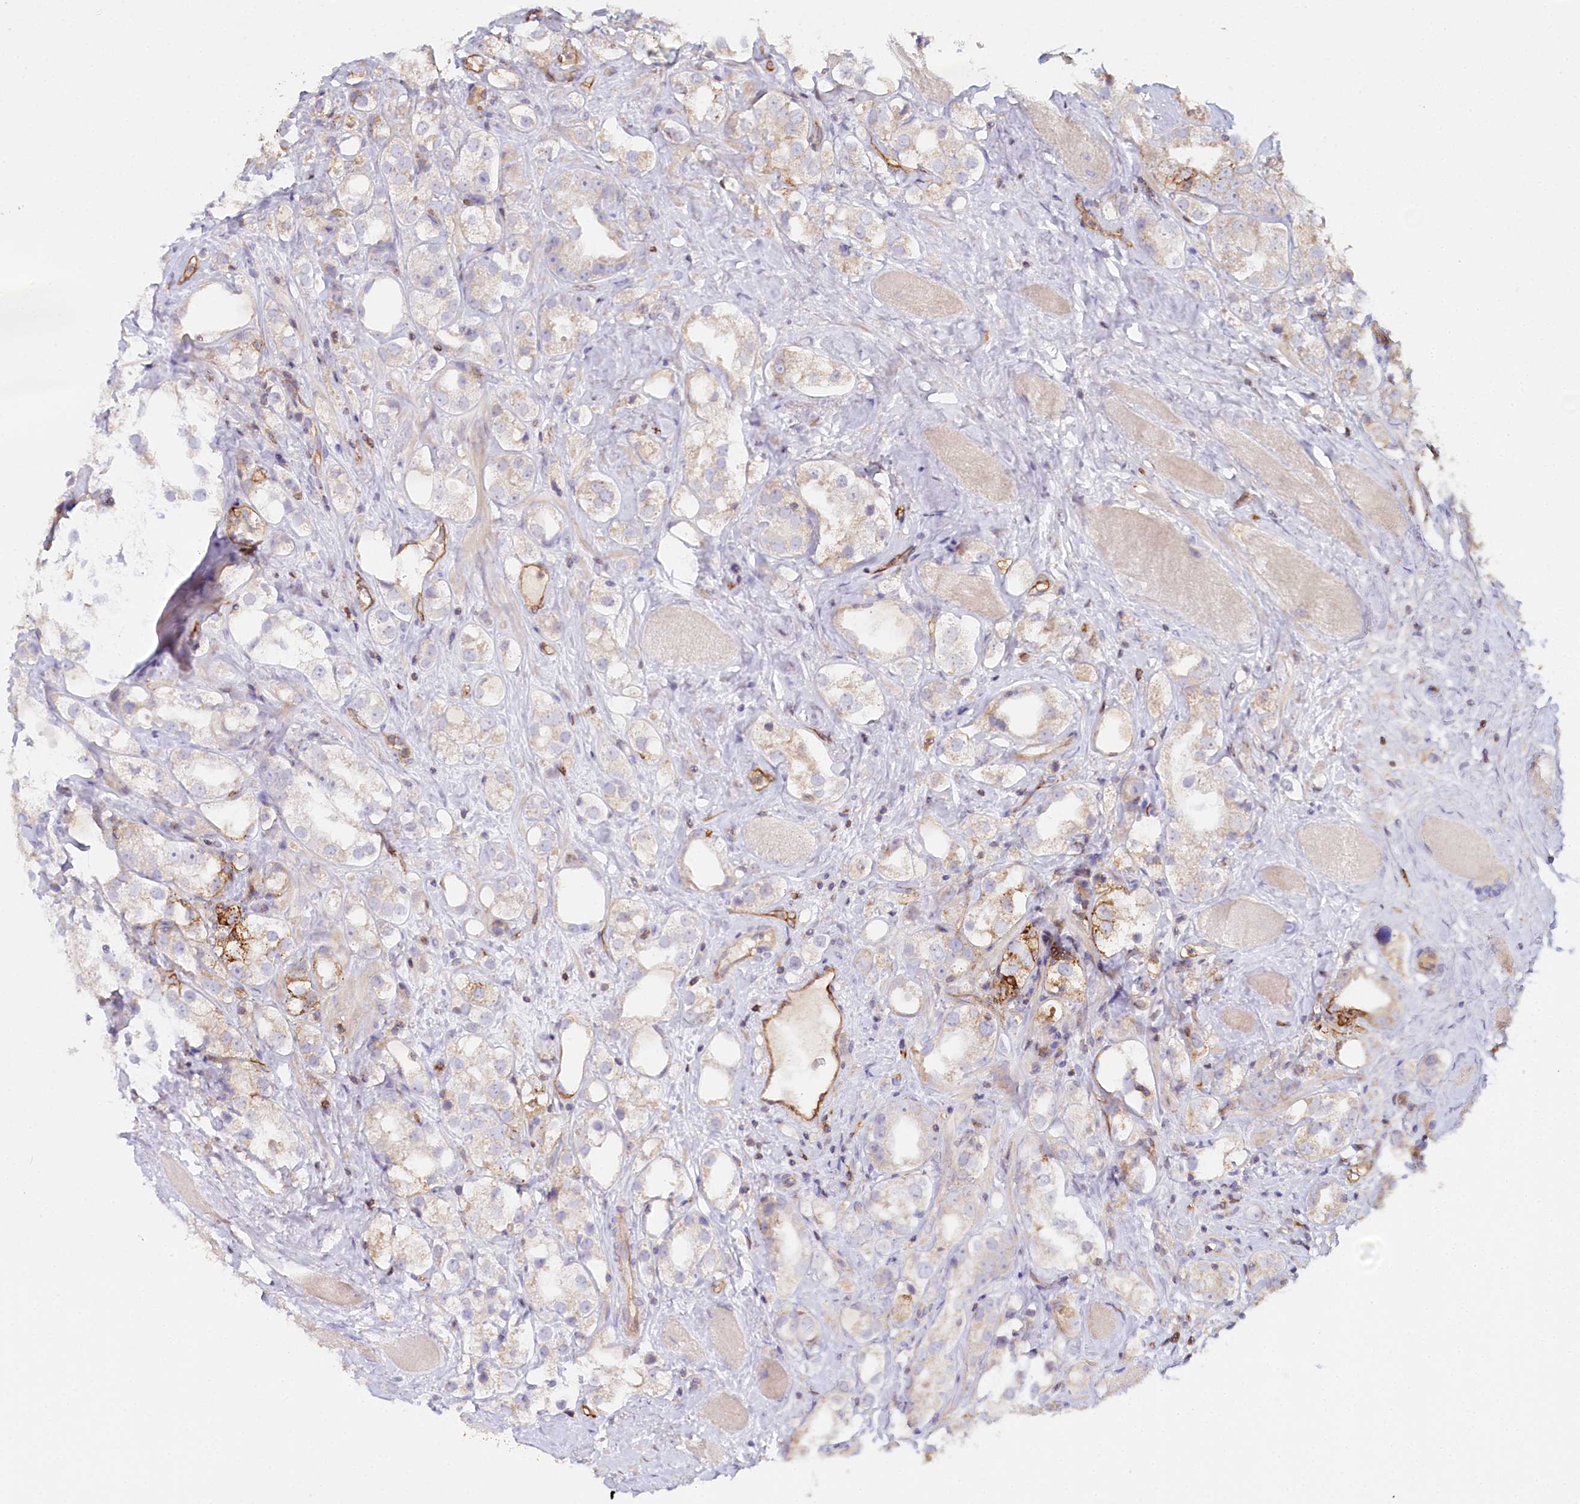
{"staining": {"intensity": "weak", "quantity": "<25%", "location": "cytoplasmic/membranous"}, "tissue": "prostate cancer", "cell_type": "Tumor cells", "image_type": "cancer", "snomed": [{"axis": "morphology", "description": "Adenocarcinoma, NOS"}, {"axis": "topography", "description": "Prostate"}], "caption": "An immunohistochemistry image of prostate cancer (adenocarcinoma) is shown. There is no staining in tumor cells of prostate cancer (adenocarcinoma).", "gene": "RBP5", "patient": {"sex": "male", "age": 79}}